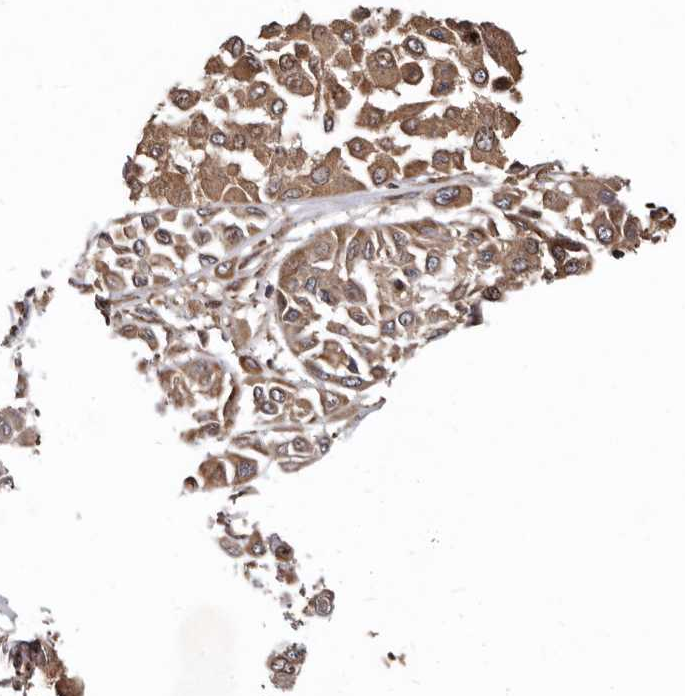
{"staining": {"intensity": "weak", "quantity": ">75%", "location": "cytoplasmic/membranous"}, "tissue": "melanoma", "cell_type": "Tumor cells", "image_type": "cancer", "snomed": [{"axis": "morphology", "description": "Malignant melanoma, Metastatic site"}, {"axis": "topography", "description": "Soft tissue"}], "caption": "Immunohistochemical staining of melanoma displays low levels of weak cytoplasmic/membranous expression in approximately >75% of tumor cells. The staining is performed using DAB (3,3'-diaminobenzidine) brown chromogen to label protein expression. The nuclei are counter-stained blue using hematoxylin.", "gene": "WEE2", "patient": {"sex": "male", "age": 41}}